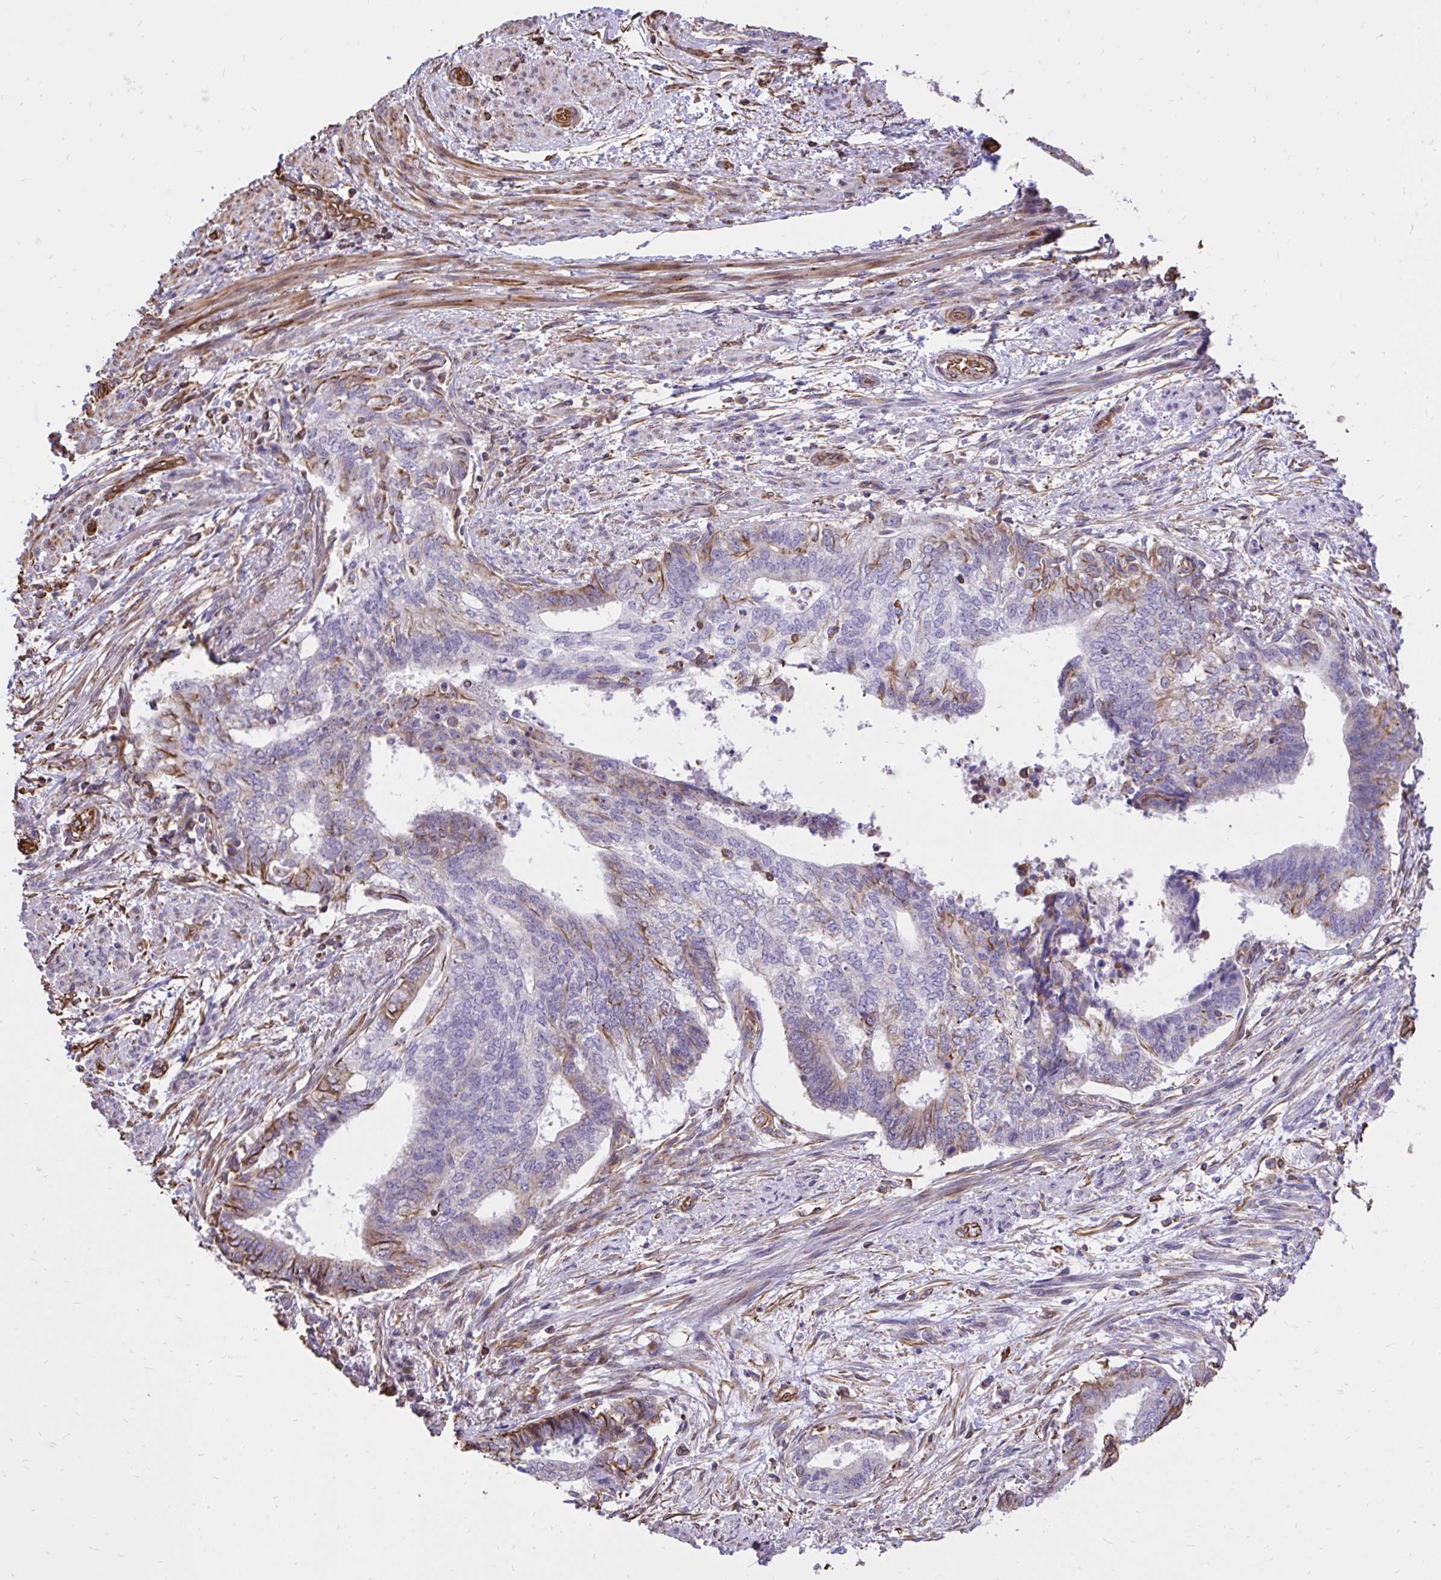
{"staining": {"intensity": "moderate", "quantity": "<25%", "location": "cytoplasmic/membranous"}, "tissue": "endometrial cancer", "cell_type": "Tumor cells", "image_type": "cancer", "snomed": [{"axis": "morphology", "description": "Adenocarcinoma, NOS"}, {"axis": "topography", "description": "Endometrium"}], "caption": "Immunohistochemical staining of human adenocarcinoma (endometrial) exhibits moderate cytoplasmic/membranous protein staining in approximately <25% of tumor cells. The protein is shown in brown color, while the nuclei are stained blue.", "gene": "RNF103", "patient": {"sex": "female", "age": 65}}